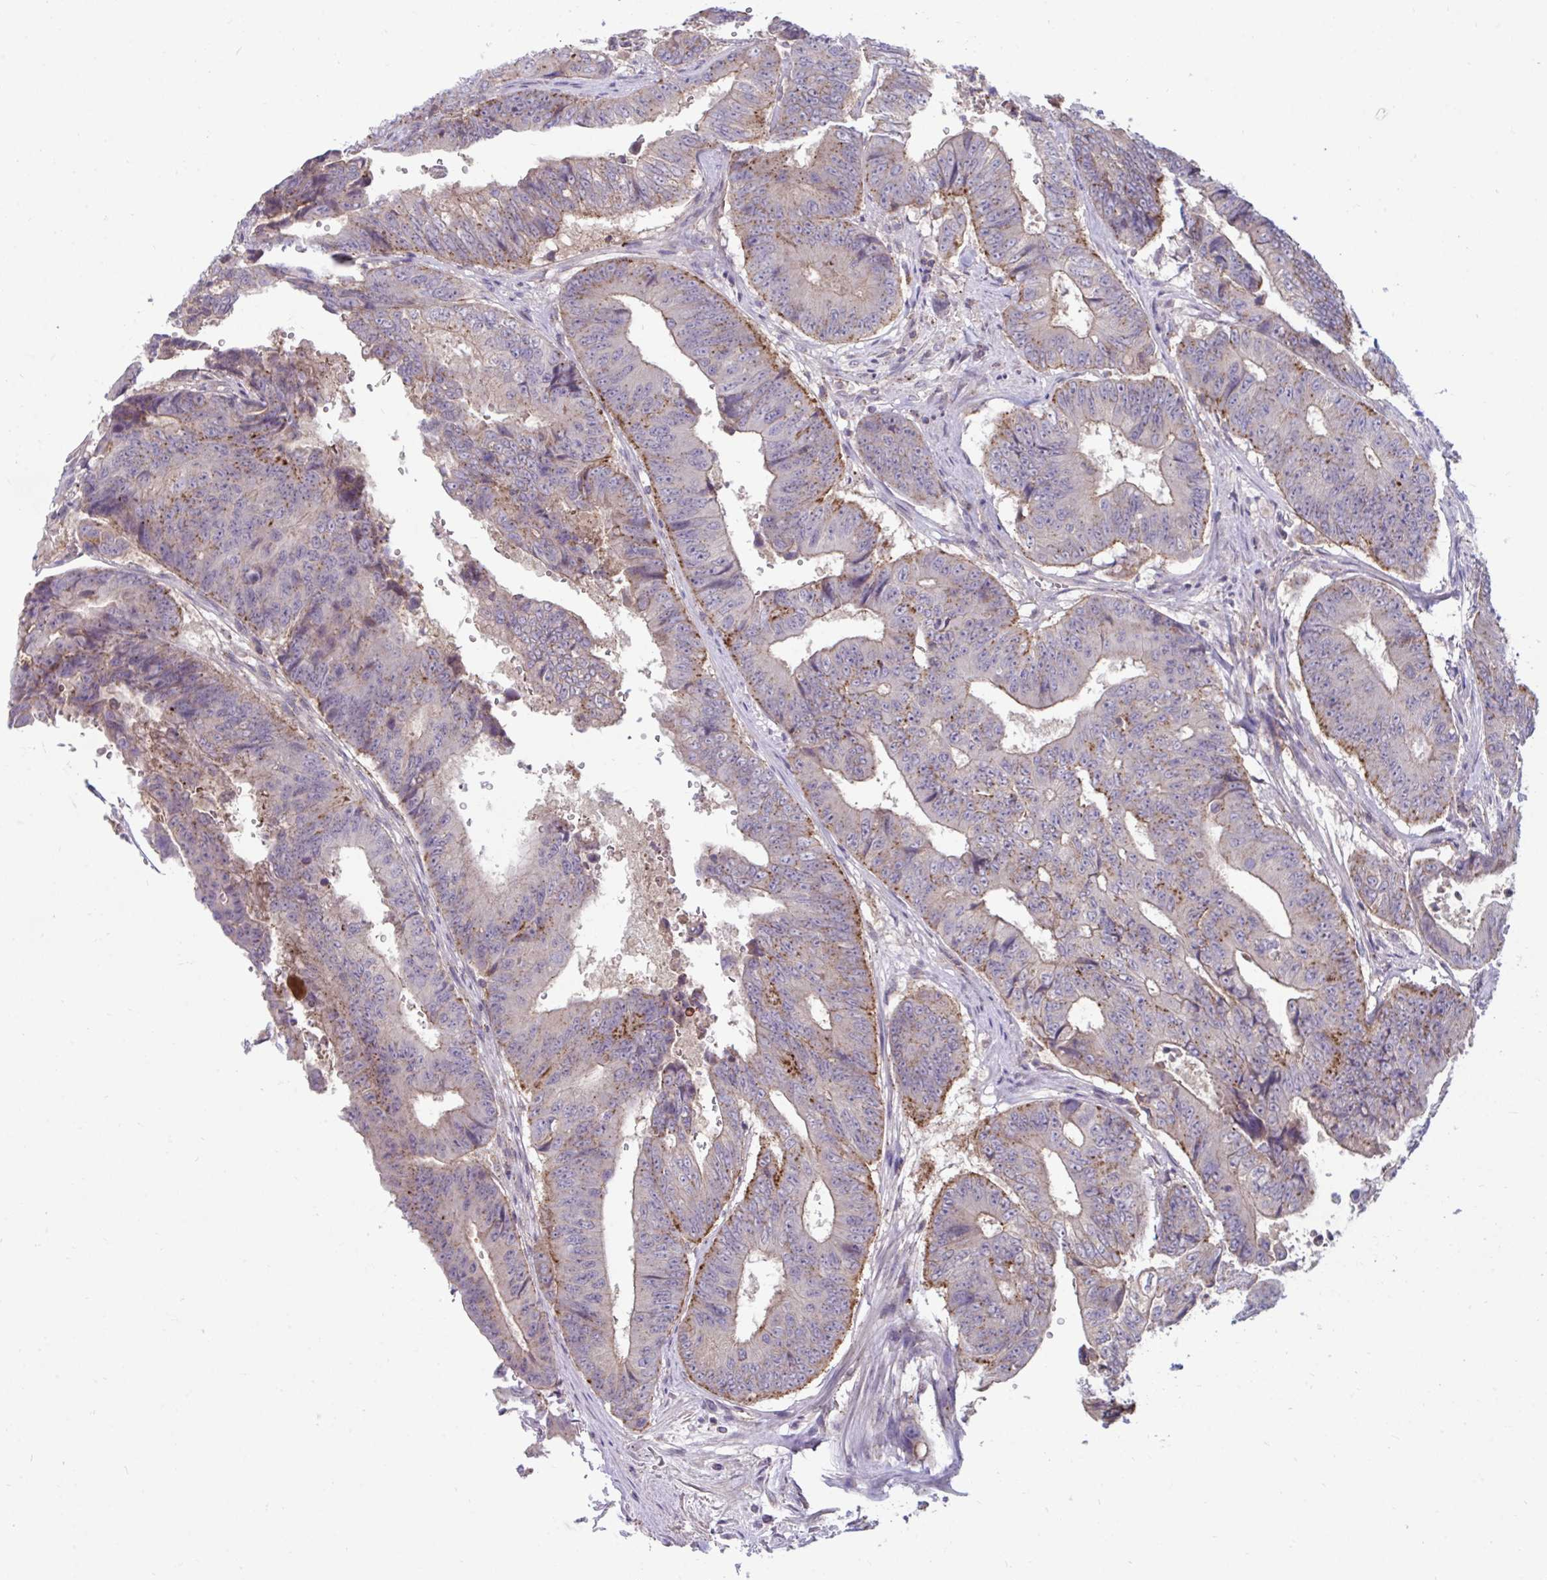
{"staining": {"intensity": "moderate", "quantity": "25%-75%", "location": "cytoplasmic/membranous"}, "tissue": "colorectal cancer", "cell_type": "Tumor cells", "image_type": "cancer", "snomed": [{"axis": "morphology", "description": "Adenocarcinoma, NOS"}, {"axis": "topography", "description": "Colon"}], "caption": "Immunohistochemical staining of human colorectal adenocarcinoma shows medium levels of moderate cytoplasmic/membranous expression in approximately 25%-75% of tumor cells.", "gene": "IST1", "patient": {"sex": "female", "age": 48}}